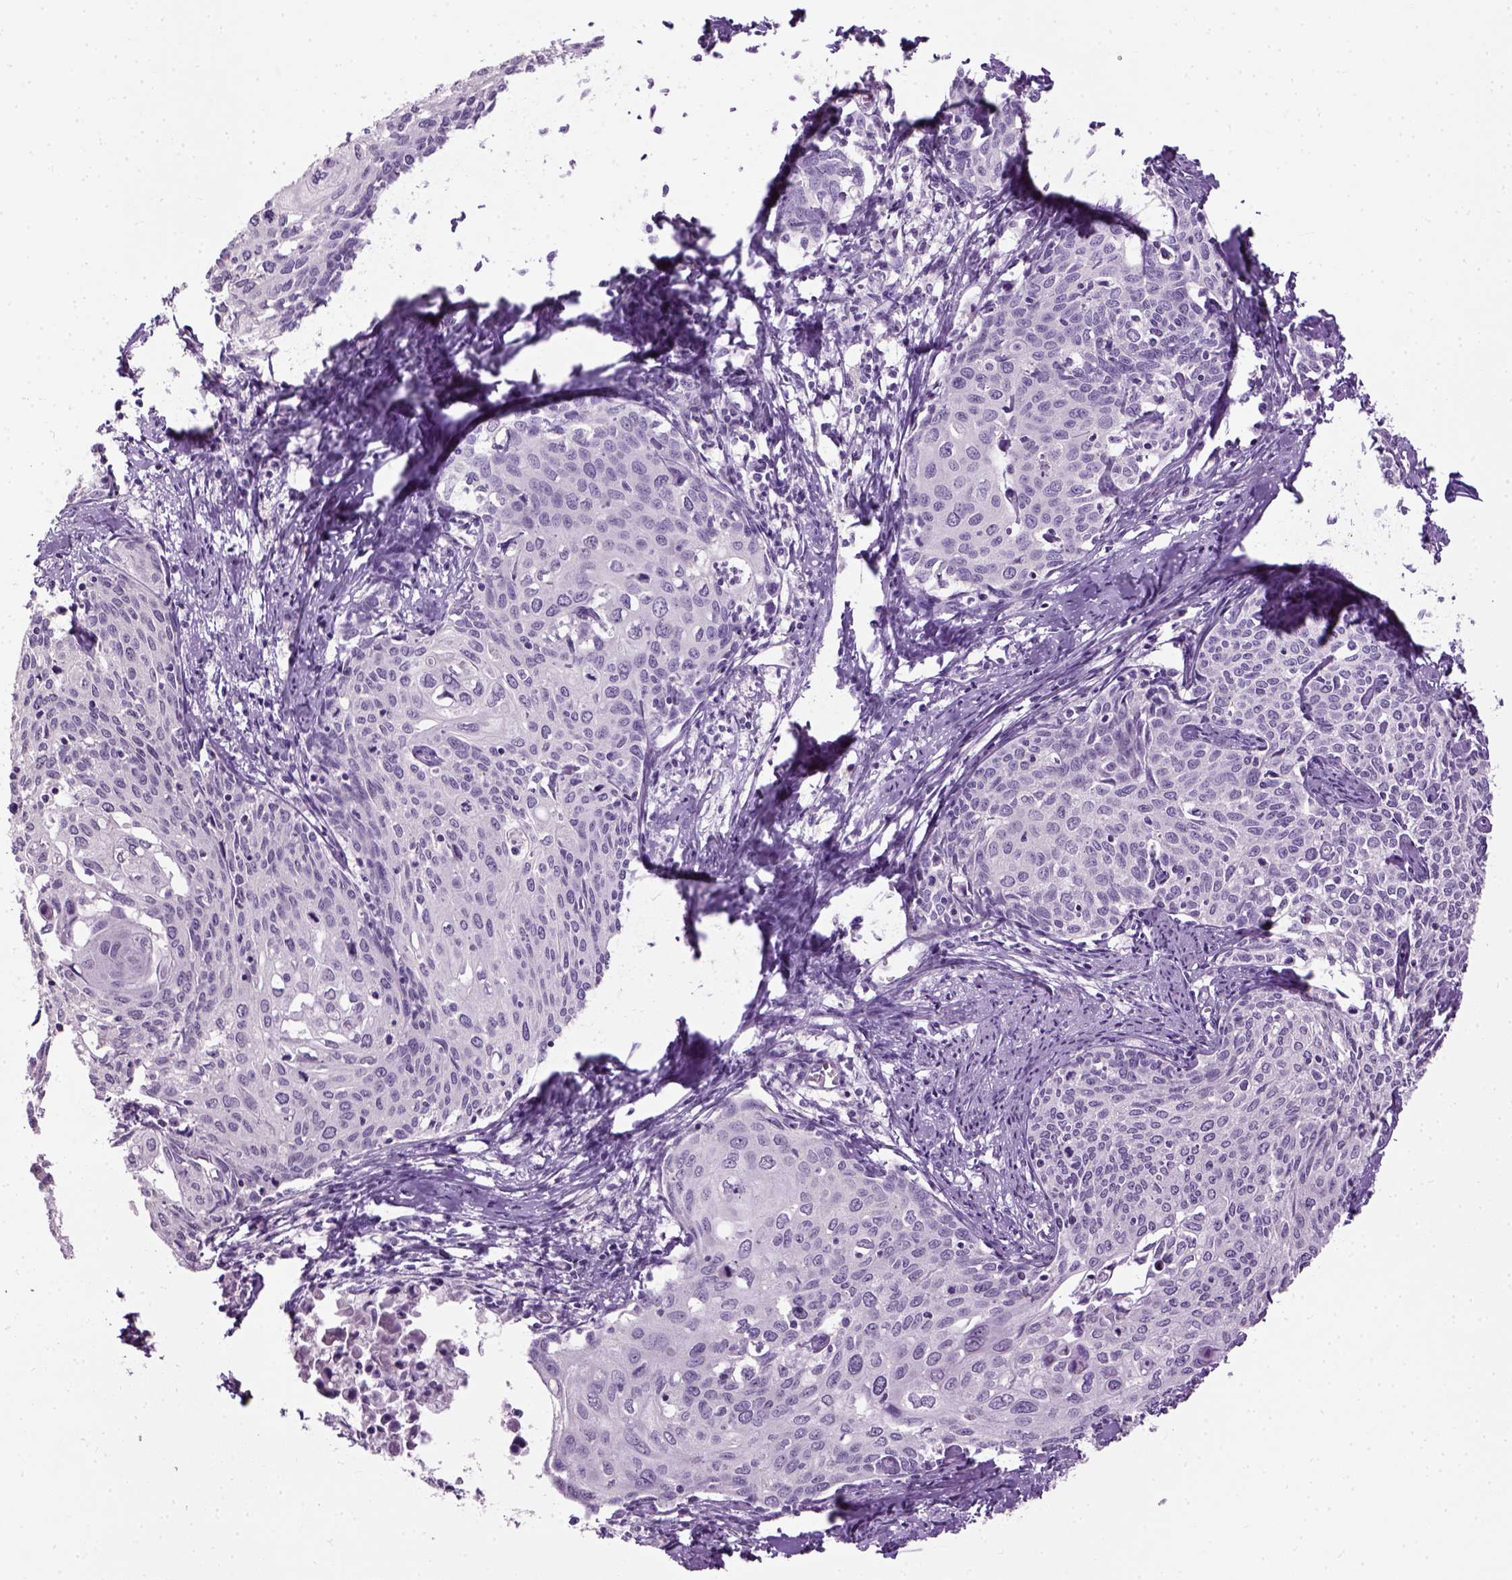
{"staining": {"intensity": "negative", "quantity": "none", "location": "none"}, "tissue": "cervical cancer", "cell_type": "Tumor cells", "image_type": "cancer", "snomed": [{"axis": "morphology", "description": "Squamous cell carcinoma, NOS"}, {"axis": "topography", "description": "Cervix"}], "caption": "Tumor cells show no significant protein expression in cervical squamous cell carcinoma.", "gene": "GABRB2", "patient": {"sex": "female", "age": 62}}